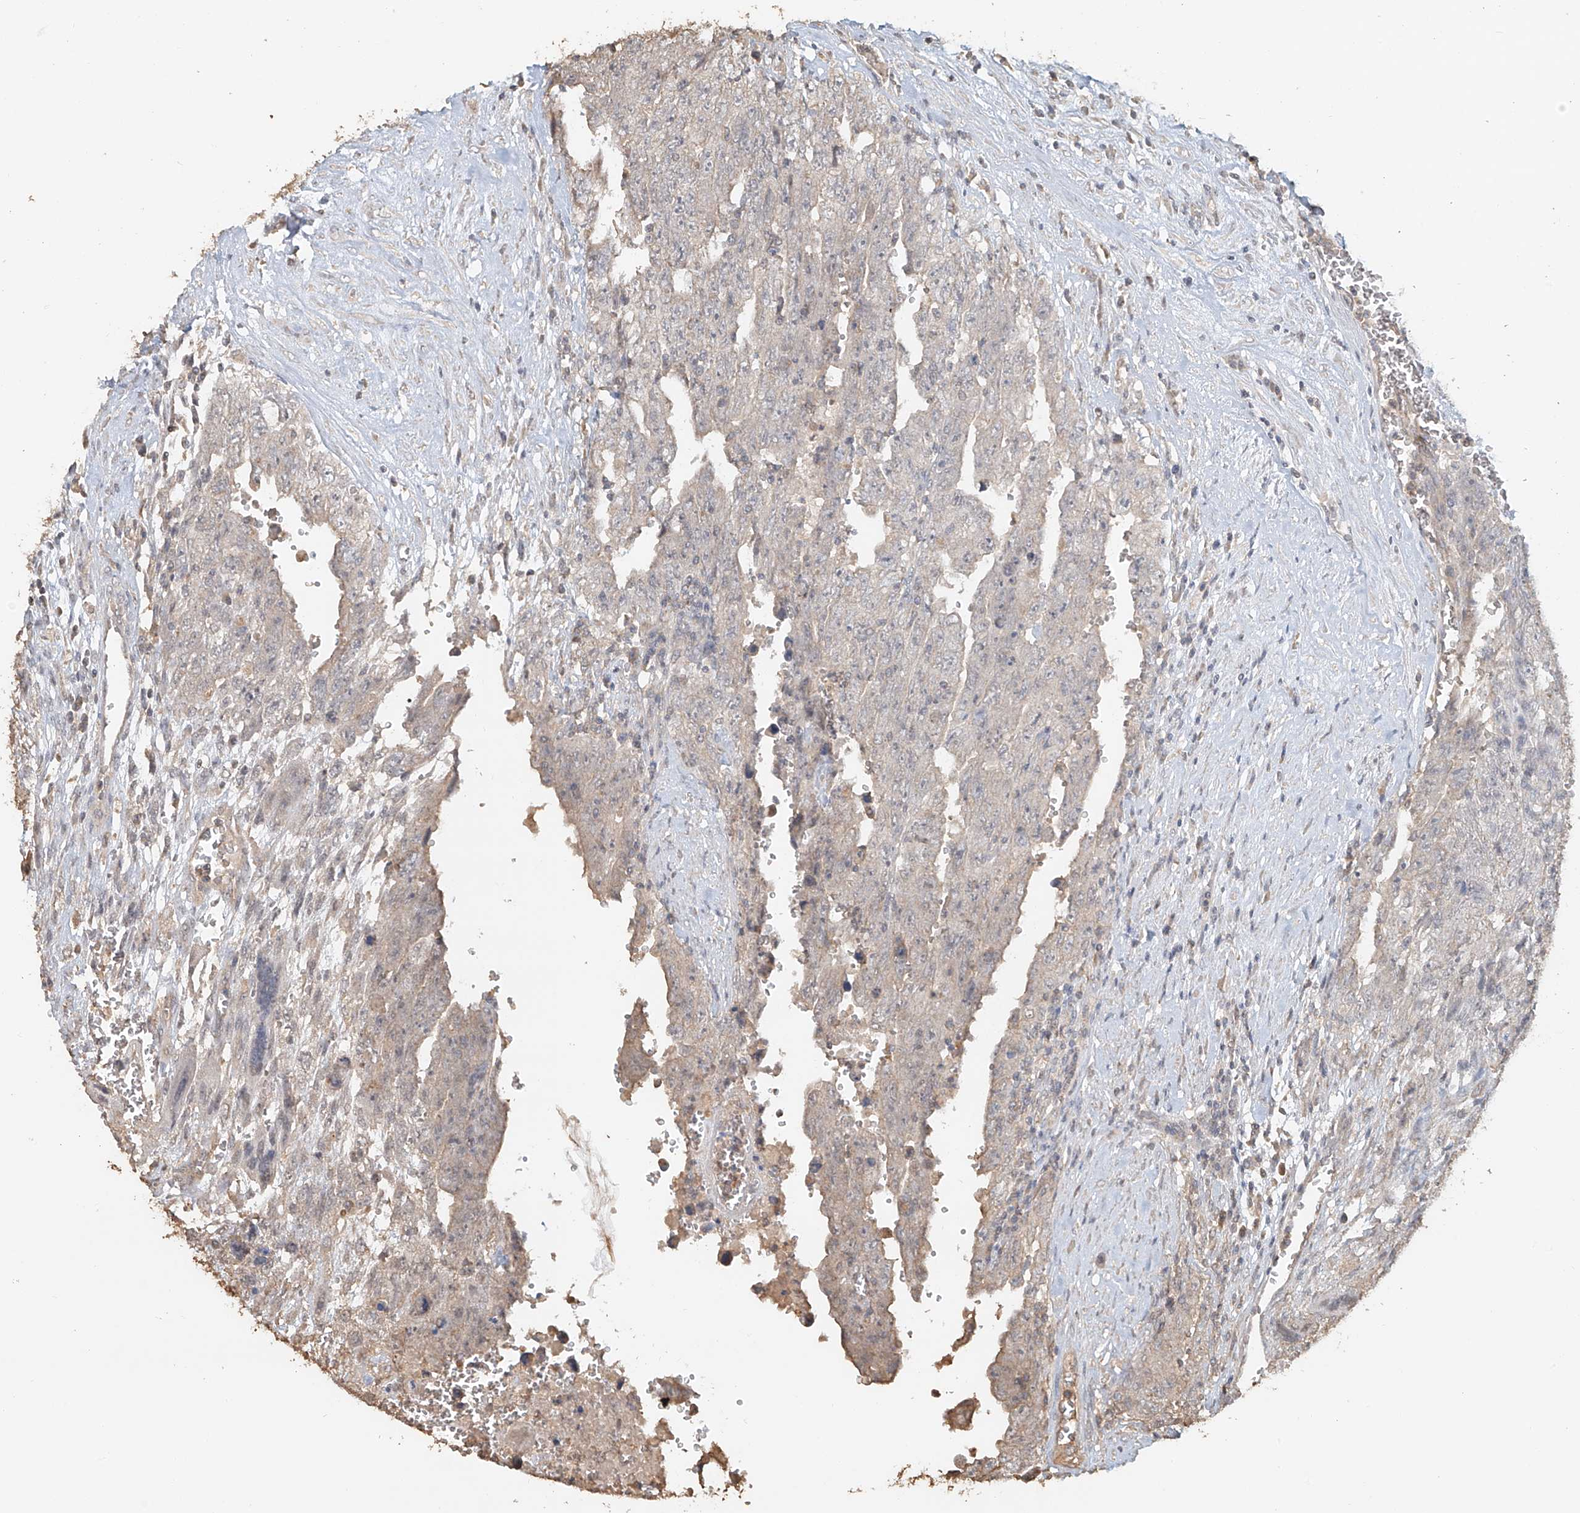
{"staining": {"intensity": "negative", "quantity": "none", "location": "none"}, "tissue": "testis cancer", "cell_type": "Tumor cells", "image_type": "cancer", "snomed": [{"axis": "morphology", "description": "Carcinoma, Embryonal, NOS"}, {"axis": "topography", "description": "Testis"}], "caption": "Testis cancer (embryonal carcinoma) was stained to show a protein in brown. There is no significant positivity in tumor cells. (DAB immunohistochemistry (IHC) with hematoxylin counter stain).", "gene": "NPHS1", "patient": {"sex": "male", "age": 28}}